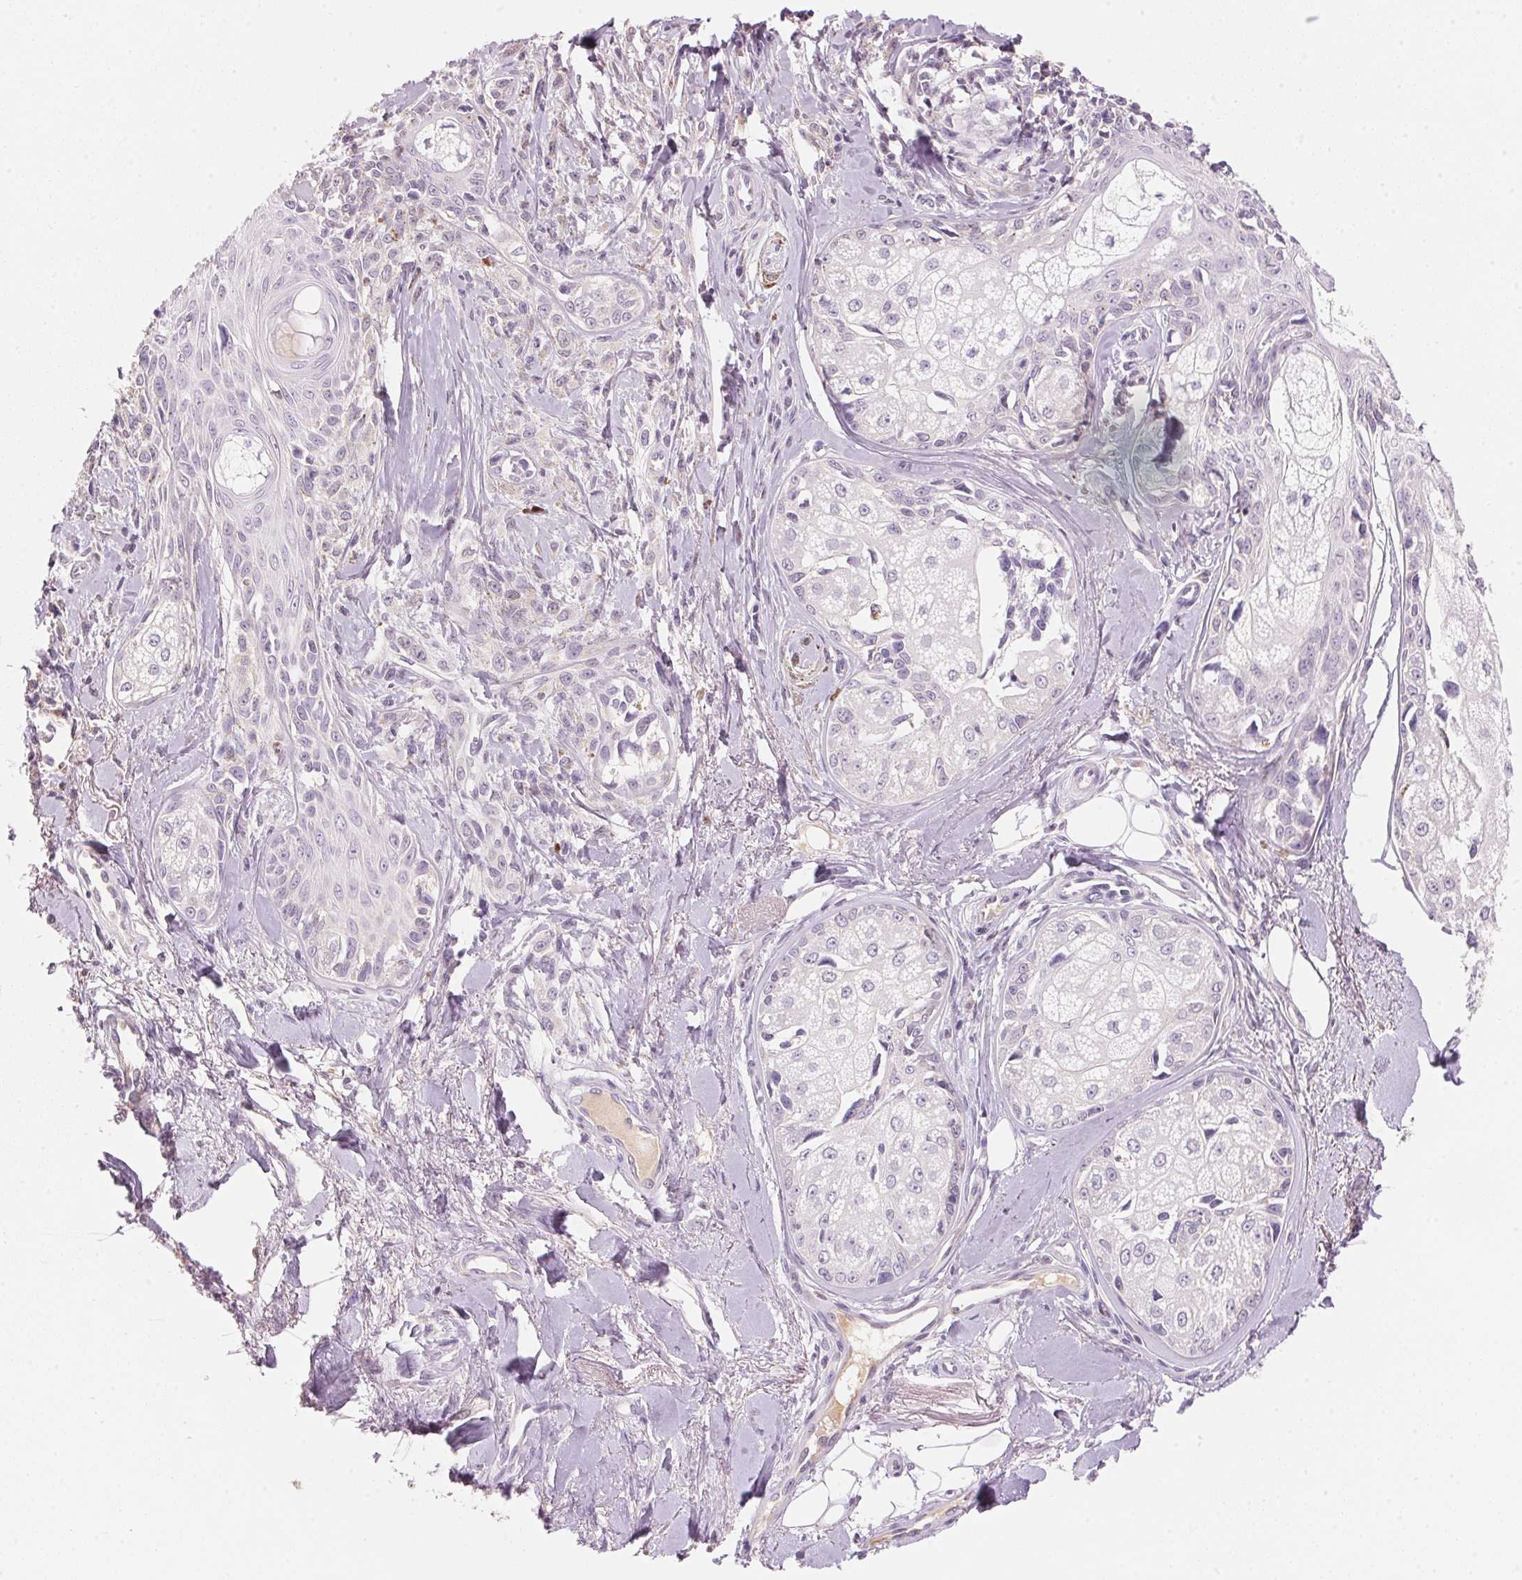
{"staining": {"intensity": "negative", "quantity": "none", "location": "none"}, "tissue": "melanoma", "cell_type": "Tumor cells", "image_type": "cancer", "snomed": [{"axis": "morphology", "description": "Malignant melanoma, NOS"}, {"axis": "topography", "description": "Skin"}], "caption": "IHC micrograph of melanoma stained for a protein (brown), which shows no expression in tumor cells.", "gene": "HOXB13", "patient": {"sex": "female", "age": 86}}